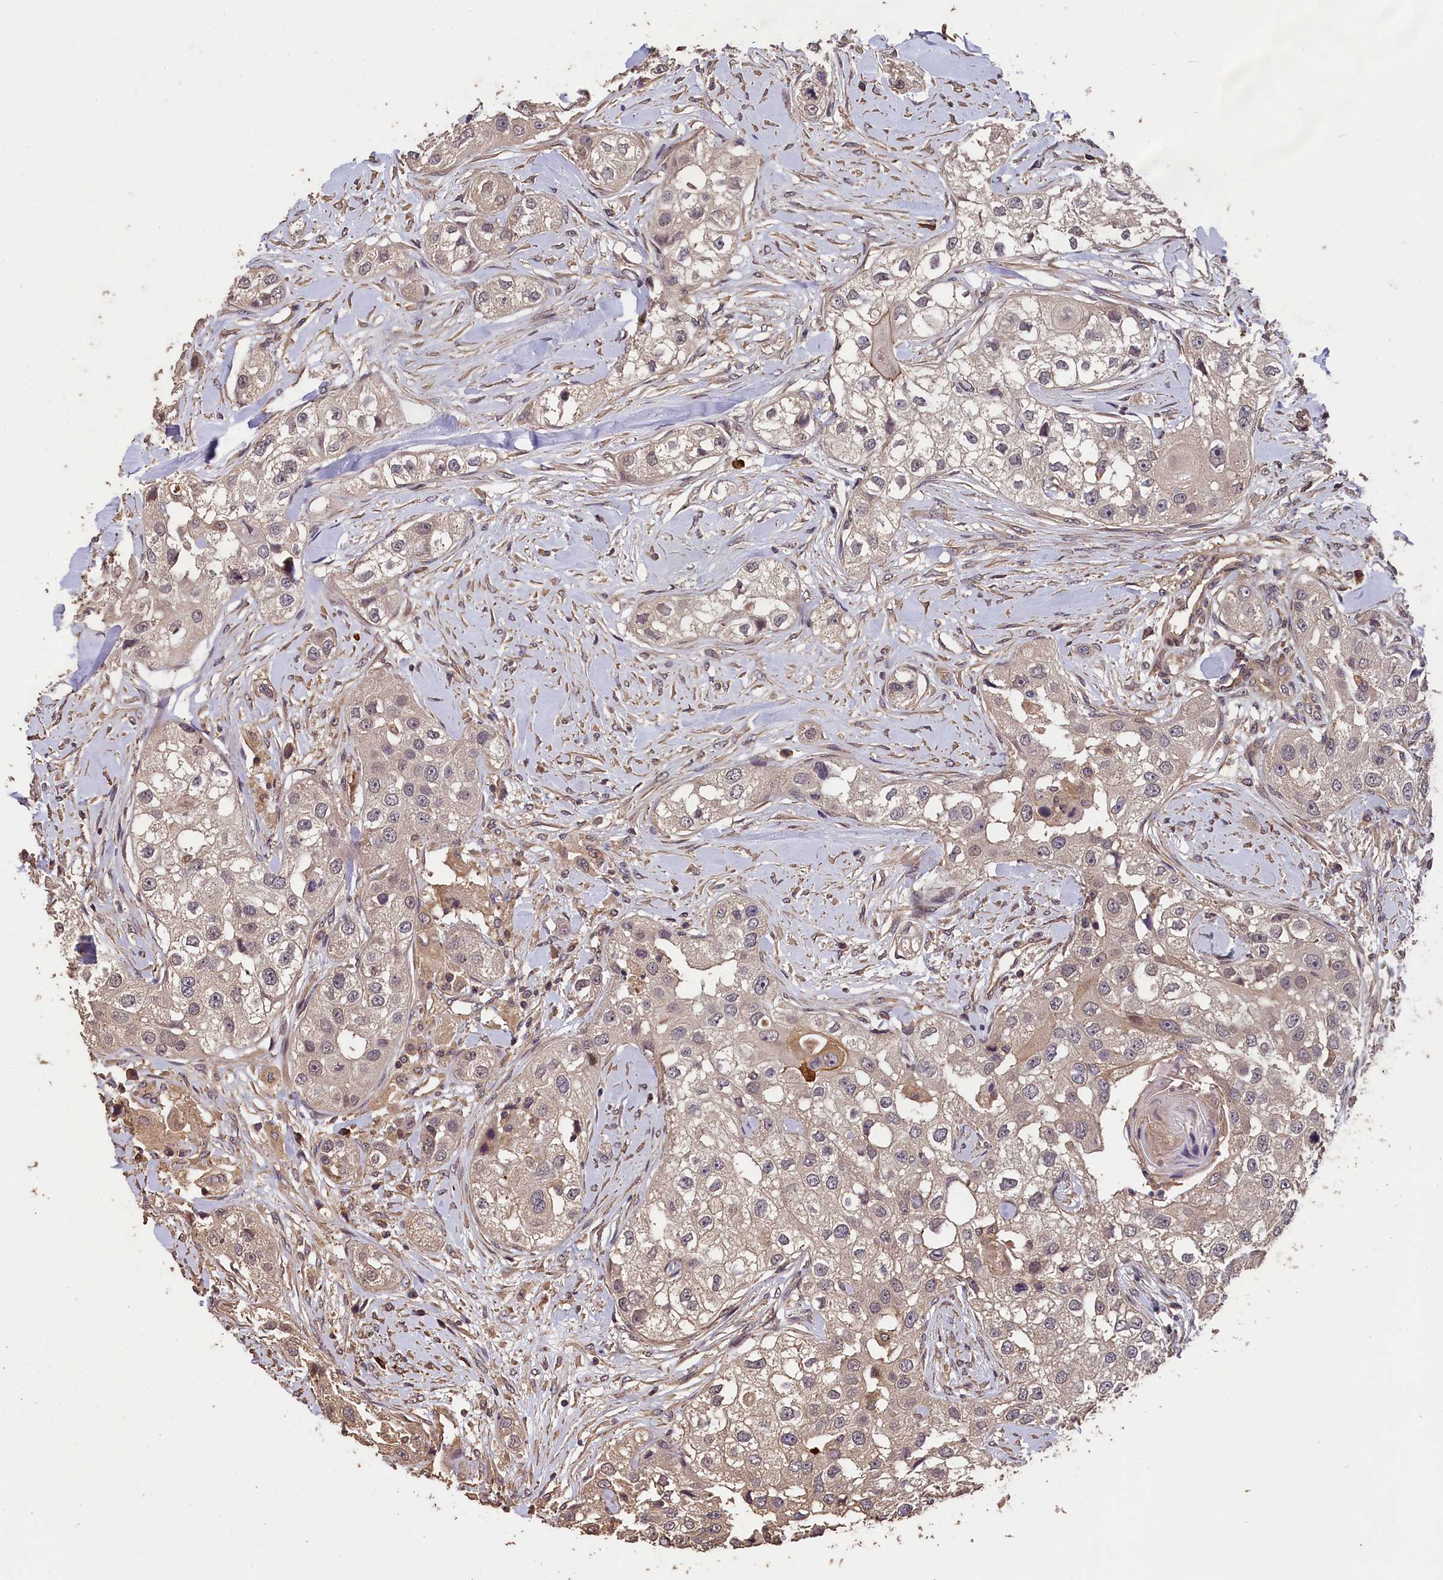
{"staining": {"intensity": "strong", "quantity": "<25%", "location": "cytoplasmic/membranous"}, "tissue": "head and neck cancer", "cell_type": "Tumor cells", "image_type": "cancer", "snomed": [{"axis": "morphology", "description": "Normal tissue, NOS"}, {"axis": "morphology", "description": "Squamous cell carcinoma, NOS"}, {"axis": "topography", "description": "Skeletal muscle"}, {"axis": "topography", "description": "Head-Neck"}], "caption": "Protein staining of head and neck cancer (squamous cell carcinoma) tissue reveals strong cytoplasmic/membranous positivity in about <25% of tumor cells.", "gene": "CHD9", "patient": {"sex": "male", "age": 51}}